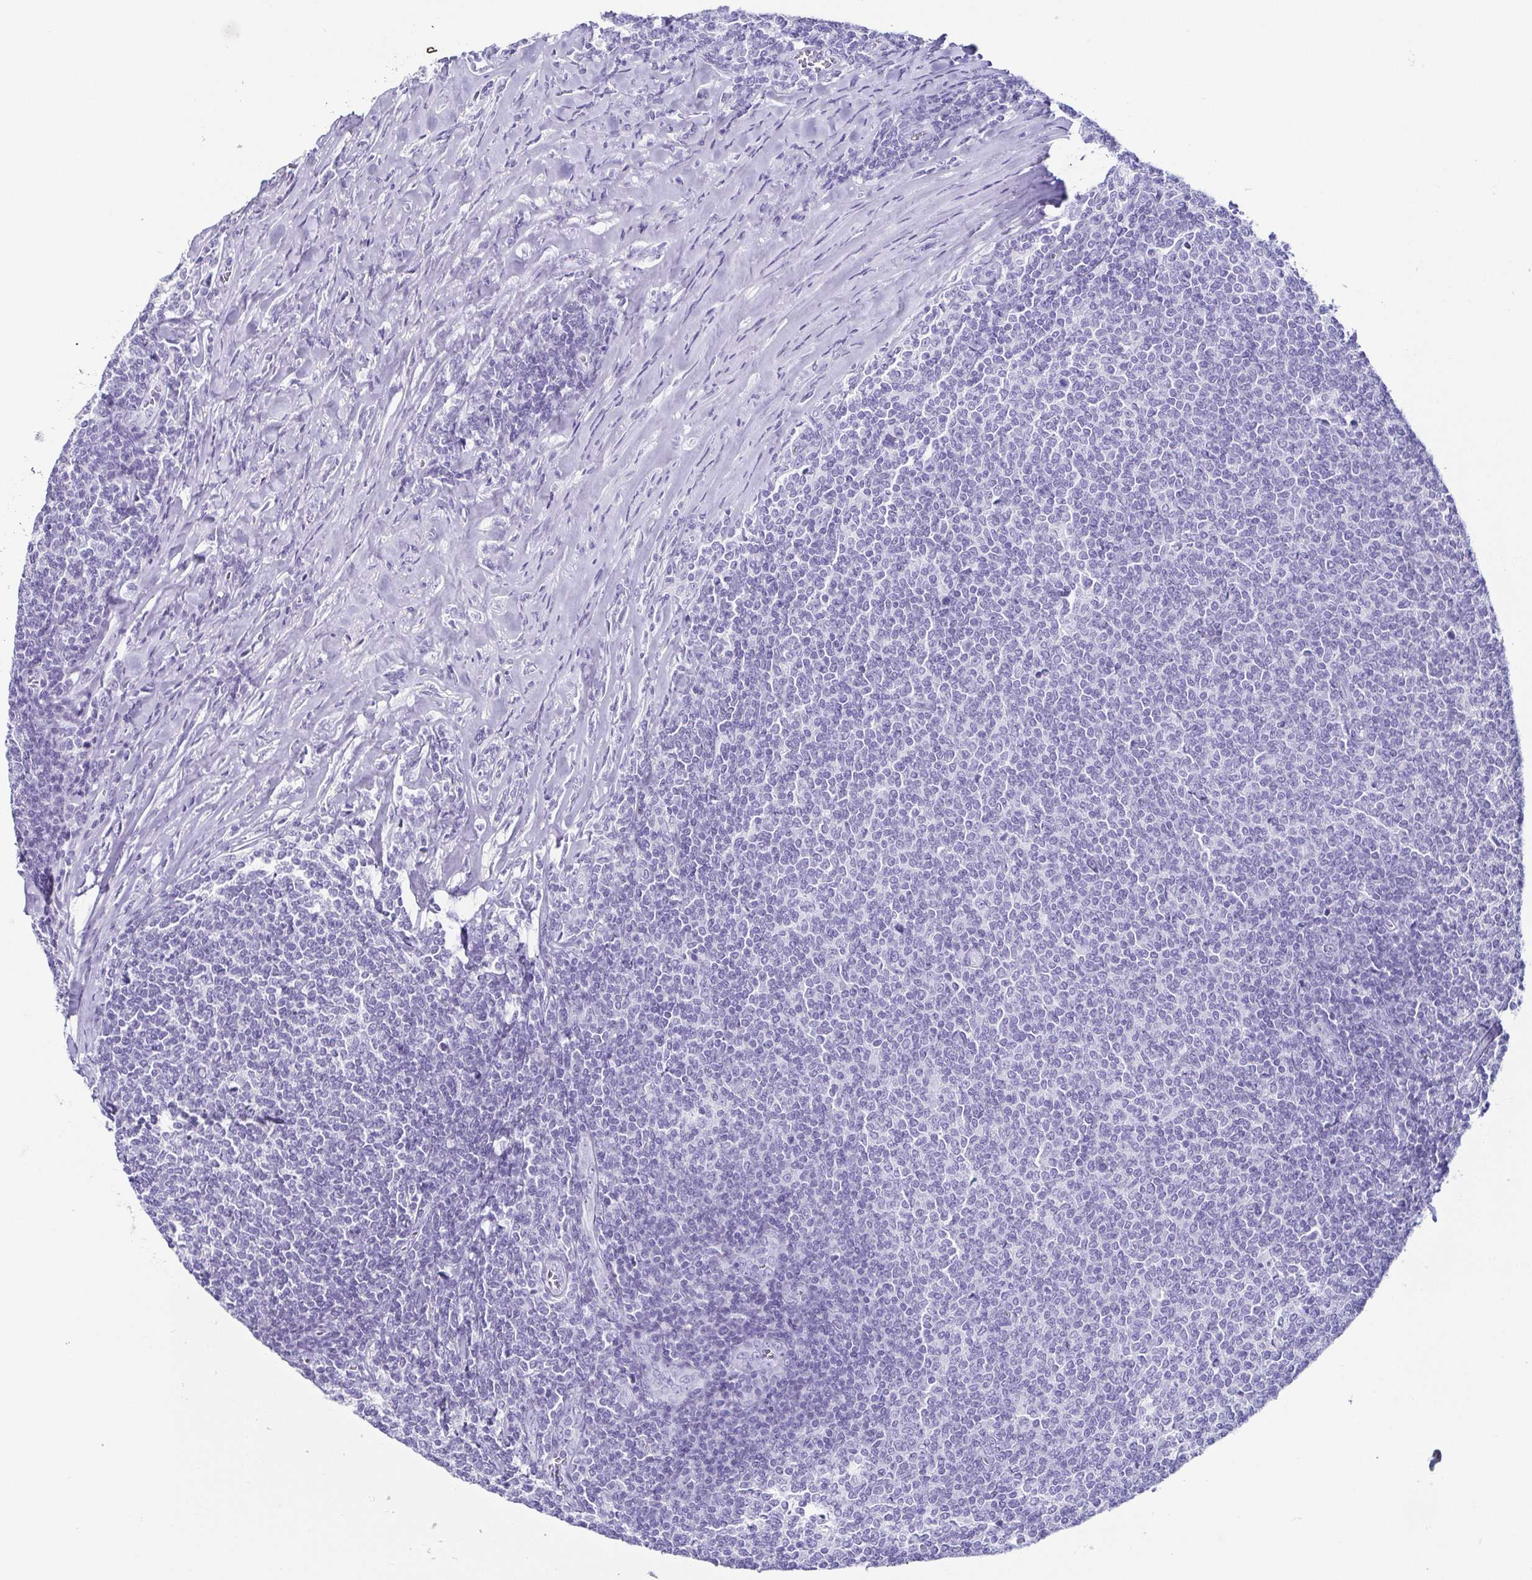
{"staining": {"intensity": "negative", "quantity": "none", "location": "none"}, "tissue": "lymphoma", "cell_type": "Tumor cells", "image_type": "cancer", "snomed": [{"axis": "morphology", "description": "Malignant lymphoma, non-Hodgkin's type, Low grade"}, {"axis": "topography", "description": "Lymph node"}], "caption": "Malignant lymphoma, non-Hodgkin's type (low-grade) was stained to show a protein in brown. There is no significant staining in tumor cells.", "gene": "CD164L2", "patient": {"sex": "male", "age": 52}}